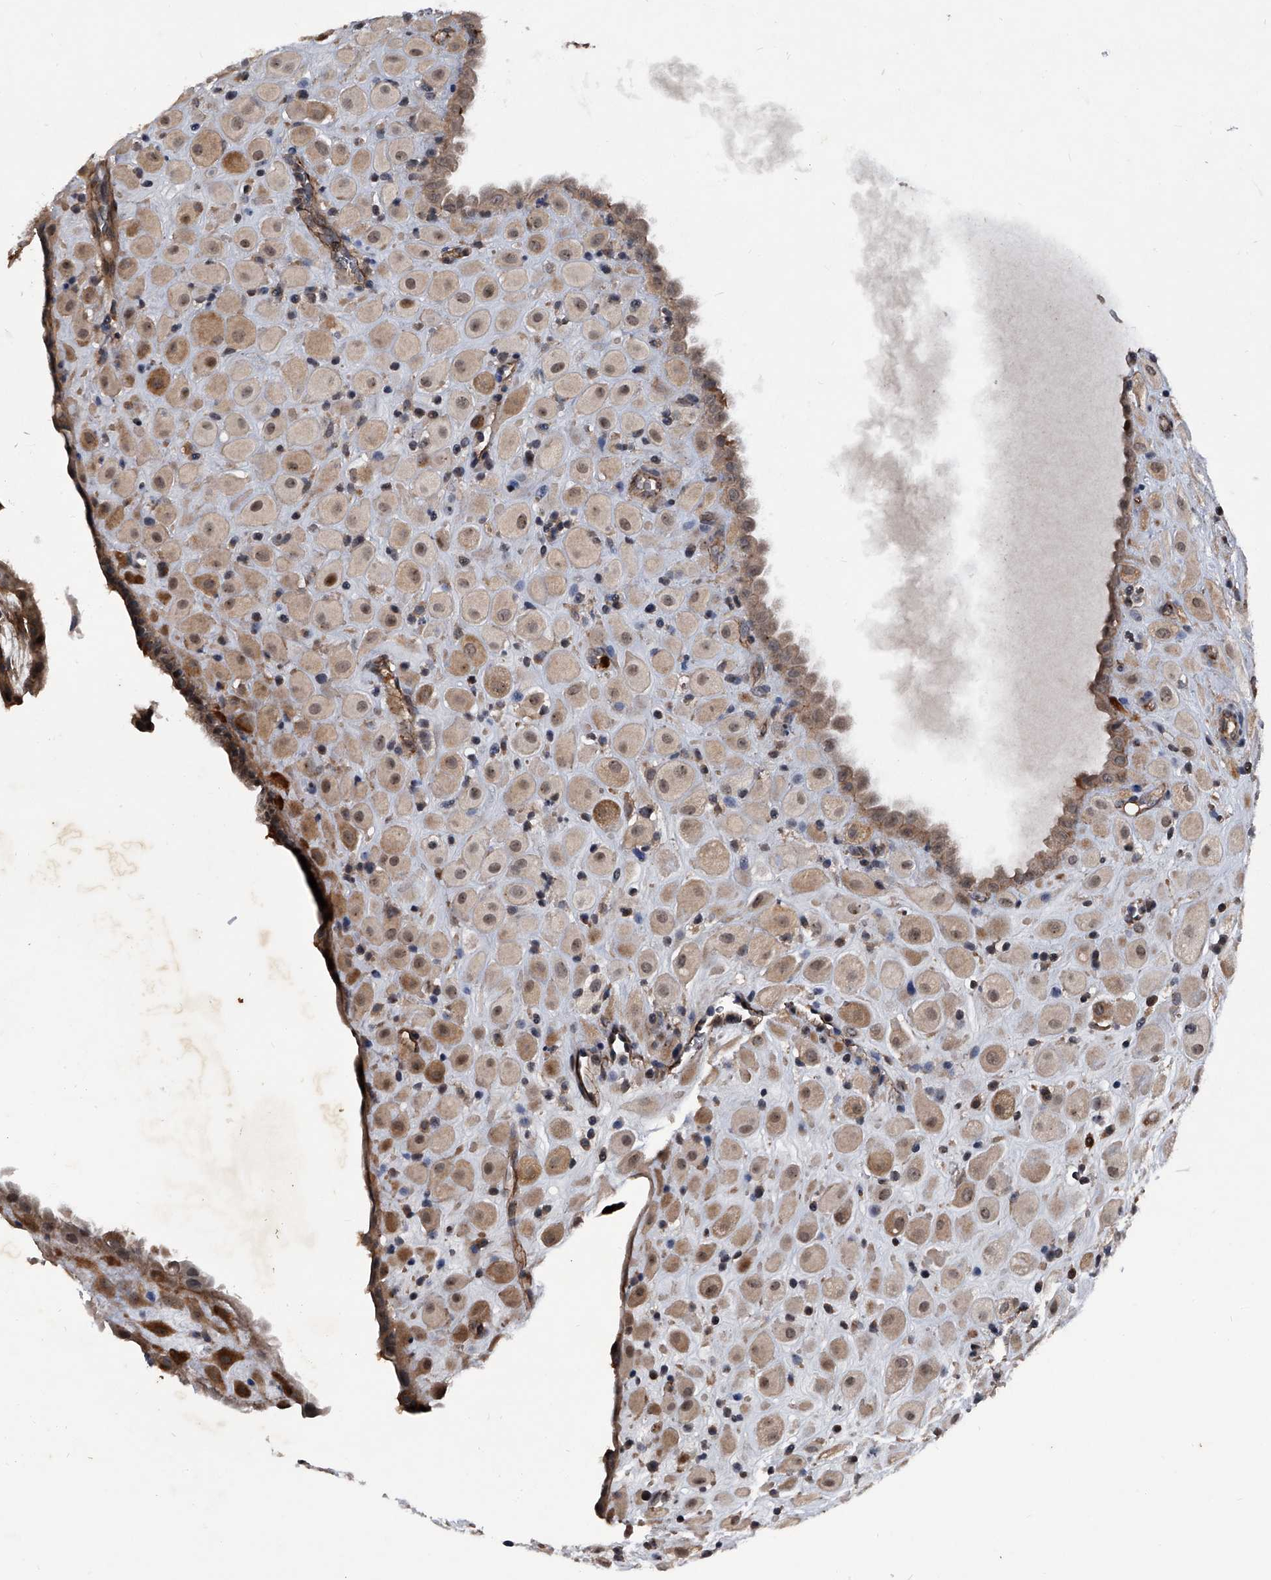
{"staining": {"intensity": "moderate", "quantity": "25%-75%", "location": "cytoplasmic/membranous,nuclear"}, "tissue": "placenta", "cell_type": "Decidual cells", "image_type": "normal", "snomed": [{"axis": "morphology", "description": "Normal tissue, NOS"}, {"axis": "topography", "description": "Placenta"}], "caption": "Immunohistochemical staining of normal placenta shows medium levels of moderate cytoplasmic/membranous,nuclear expression in about 25%-75% of decidual cells. The staining was performed using DAB to visualize the protein expression in brown, while the nuclei were stained in blue with hematoxylin (Magnification: 20x).", "gene": "MAPKAP1", "patient": {"sex": "female", "age": 35}}